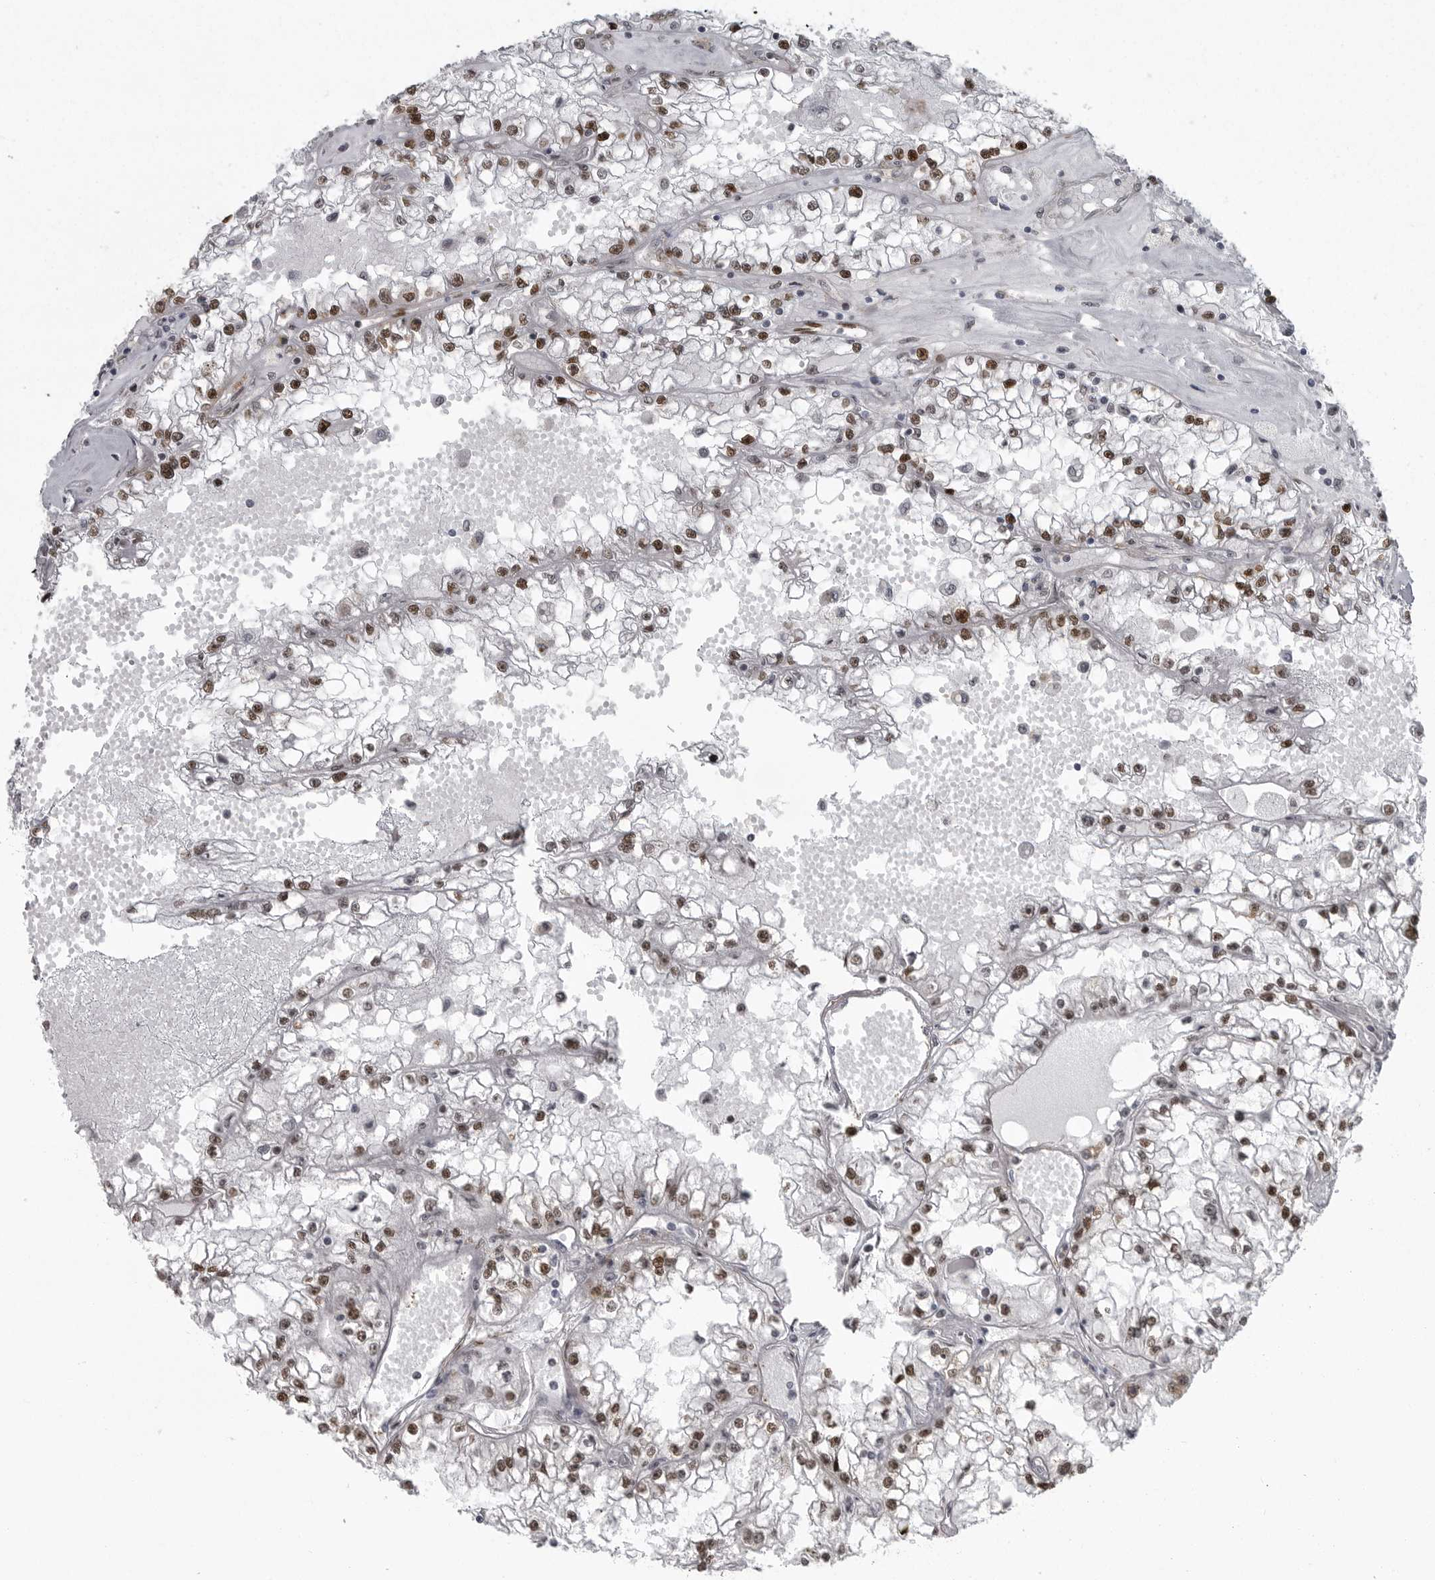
{"staining": {"intensity": "moderate", "quantity": ">75%", "location": "nuclear"}, "tissue": "renal cancer", "cell_type": "Tumor cells", "image_type": "cancer", "snomed": [{"axis": "morphology", "description": "Adenocarcinoma, NOS"}, {"axis": "topography", "description": "Kidney"}], "caption": "Renal cancer (adenocarcinoma) was stained to show a protein in brown. There is medium levels of moderate nuclear expression in about >75% of tumor cells. Using DAB (3,3'-diaminobenzidine) (brown) and hematoxylin (blue) stains, captured at high magnification using brightfield microscopy.", "gene": "HMGN3", "patient": {"sex": "male", "age": 56}}